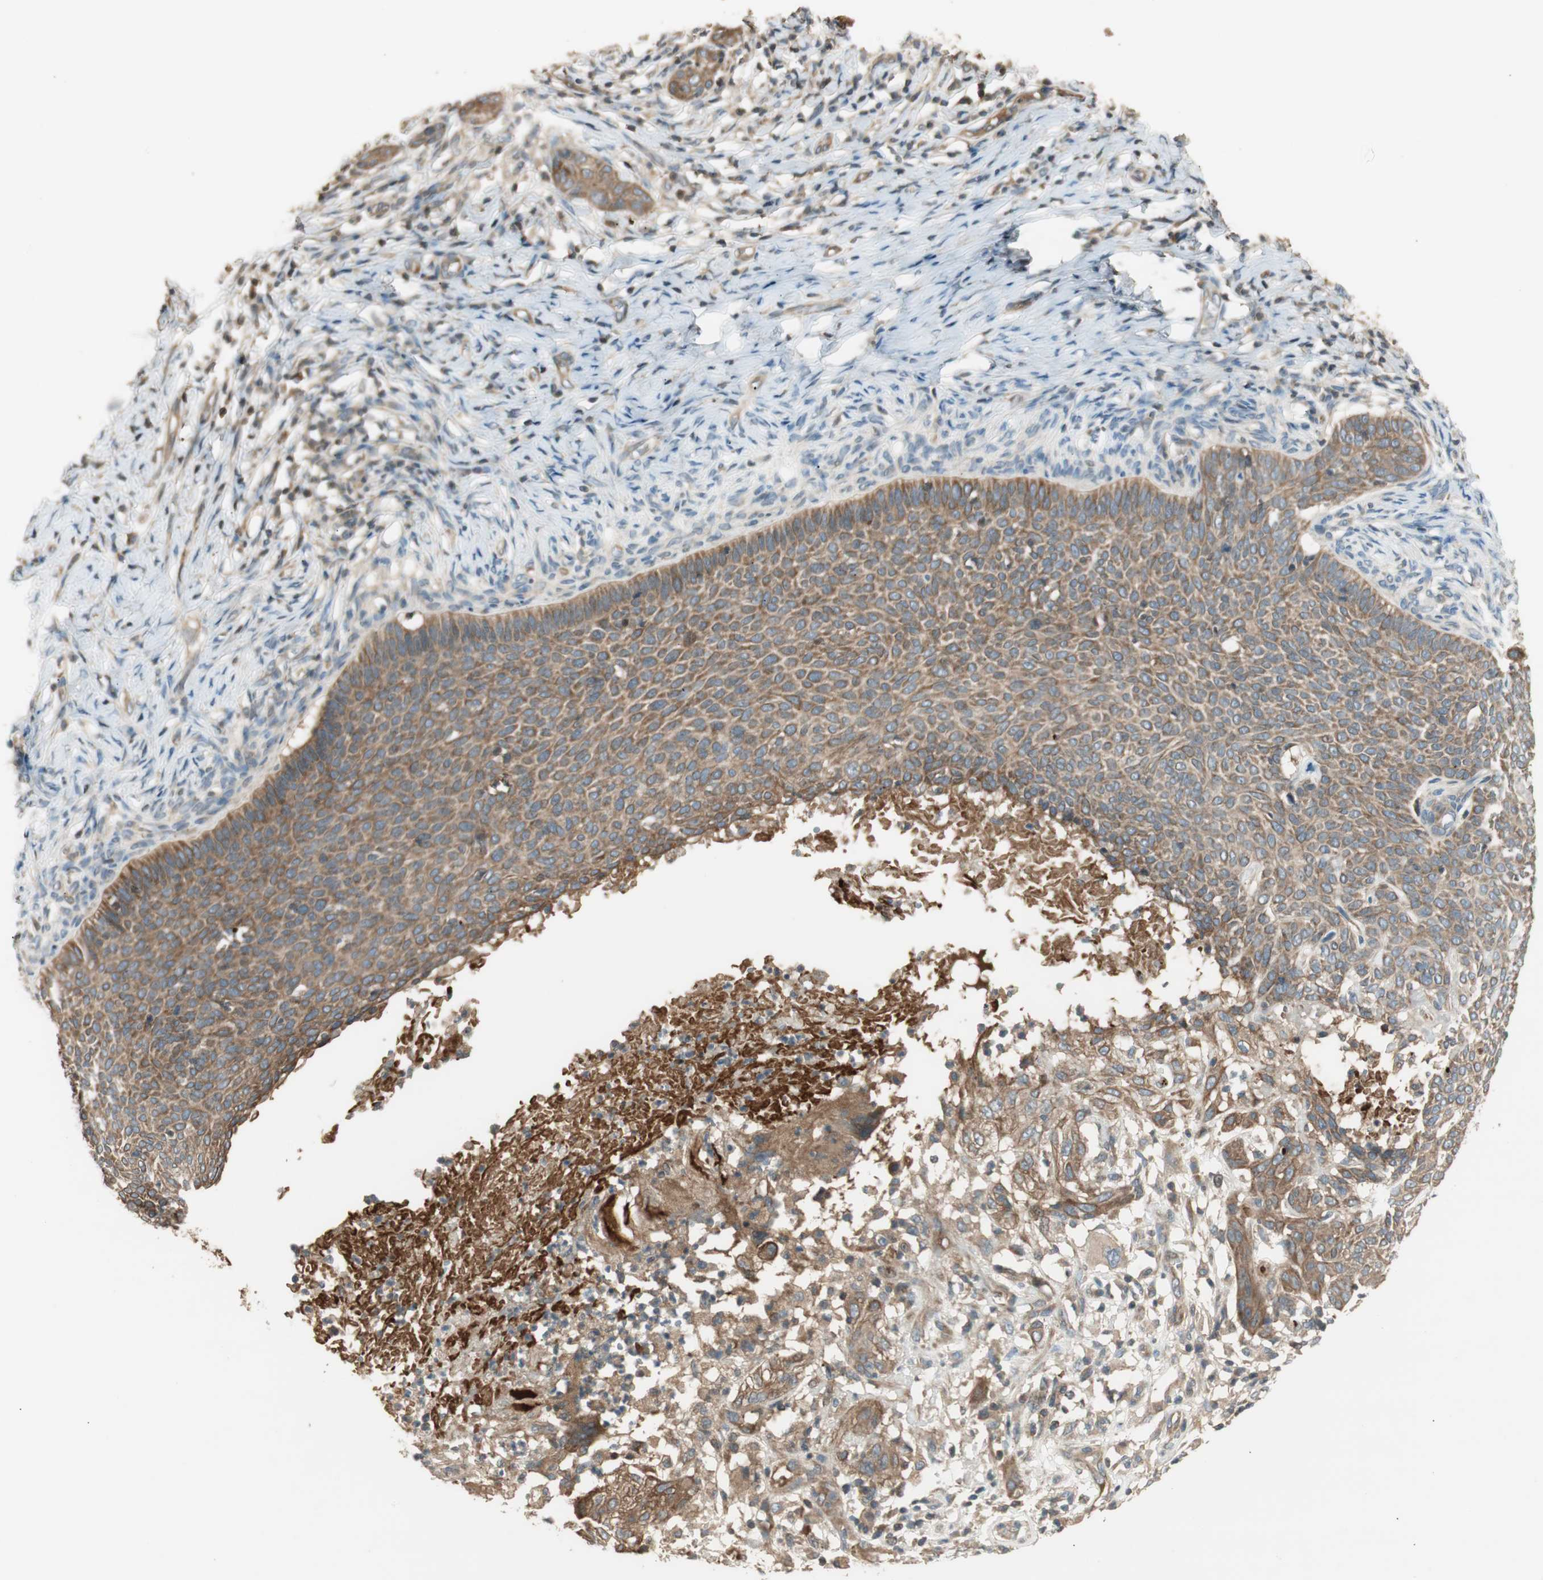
{"staining": {"intensity": "moderate", "quantity": ">75%", "location": "cytoplasmic/membranous"}, "tissue": "skin cancer", "cell_type": "Tumor cells", "image_type": "cancer", "snomed": [{"axis": "morphology", "description": "Normal tissue, NOS"}, {"axis": "morphology", "description": "Basal cell carcinoma"}, {"axis": "topography", "description": "Skin"}], "caption": "A micrograph of skin cancer (basal cell carcinoma) stained for a protein displays moderate cytoplasmic/membranous brown staining in tumor cells.", "gene": "PFDN5", "patient": {"sex": "male", "age": 87}}